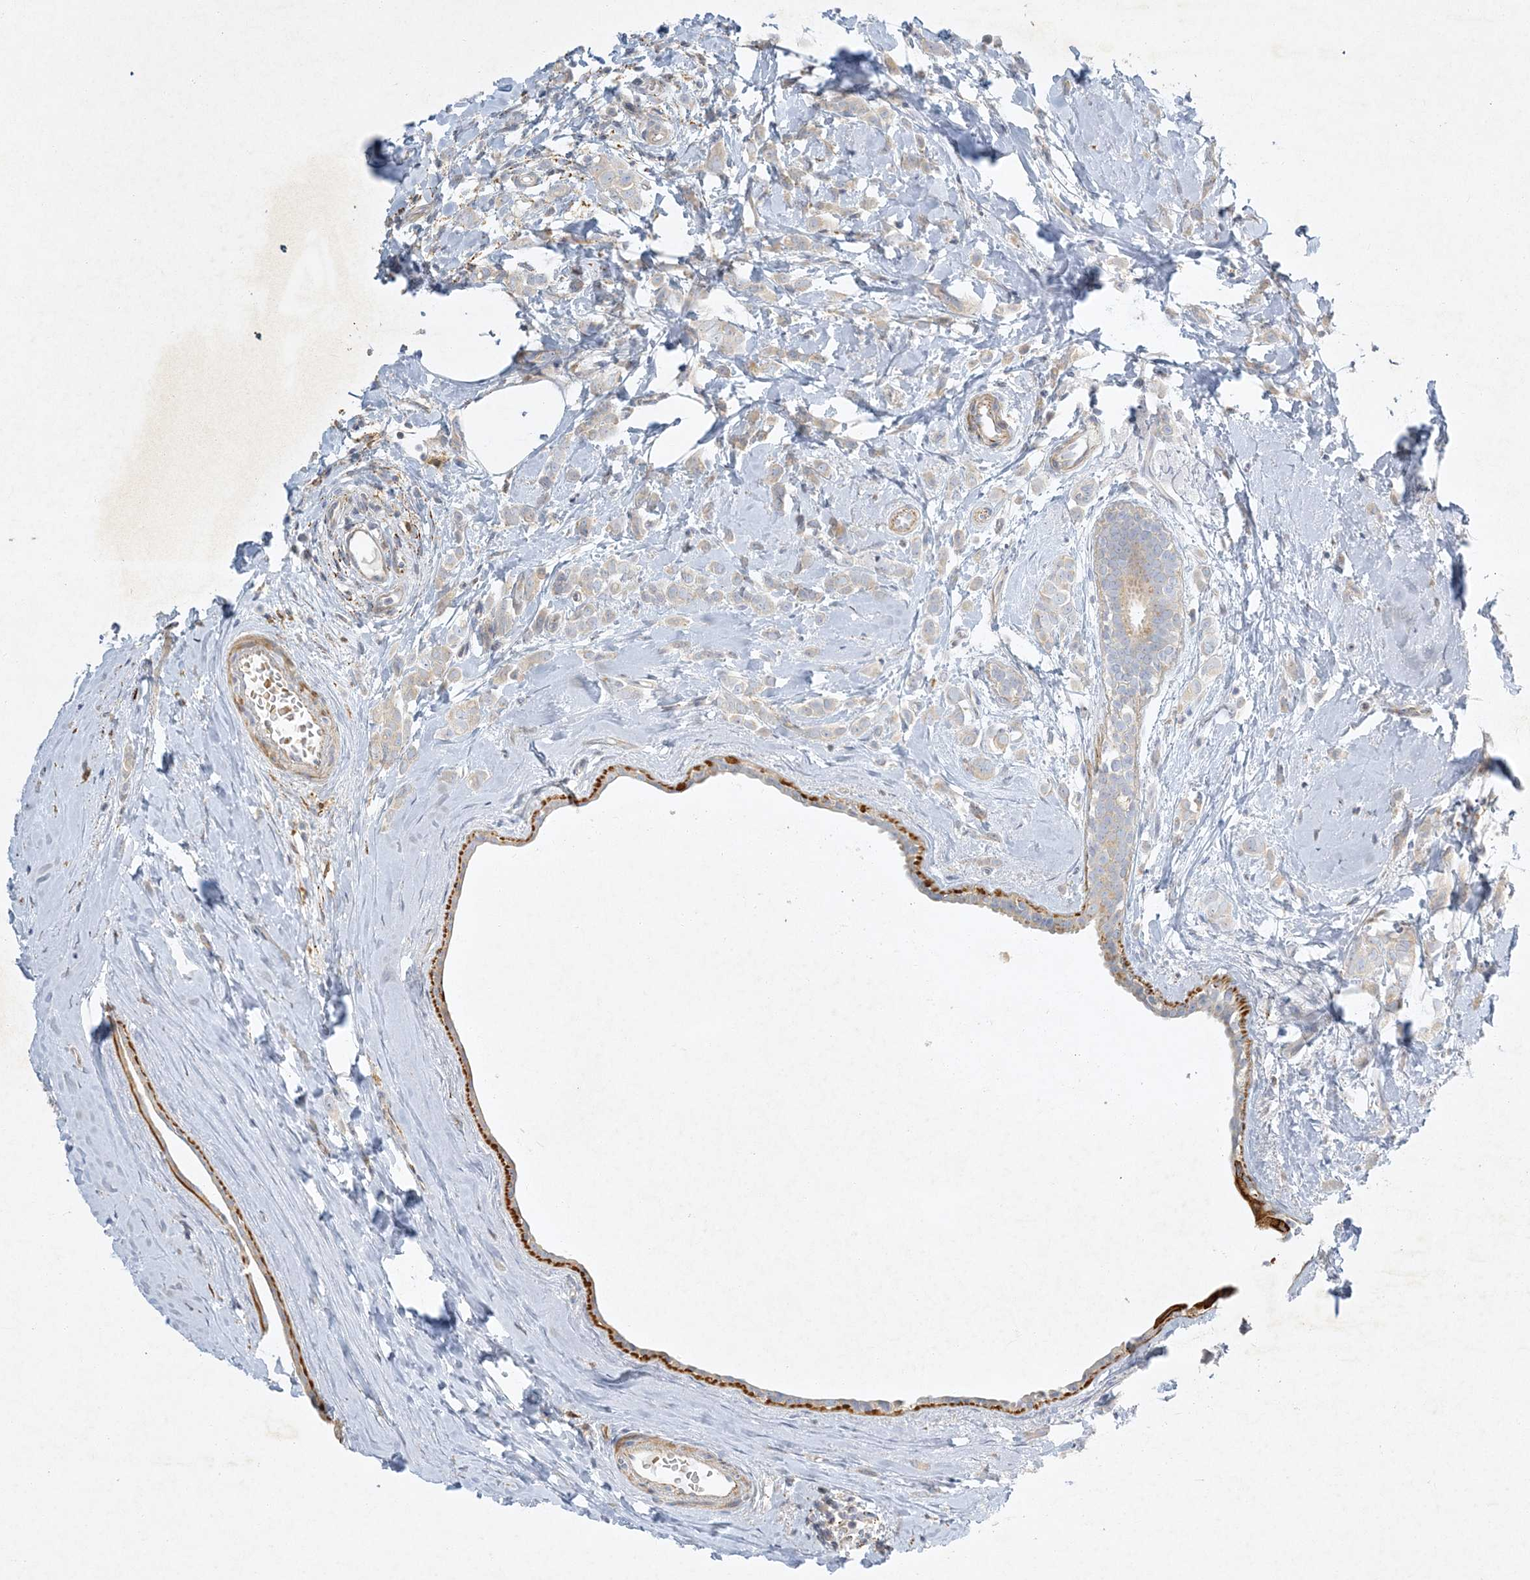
{"staining": {"intensity": "weak", "quantity": "<25%", "location": "cytoplasmic/membranous"}, "tissue": "breast cancer", "cell_type": "Tumor cells", "image_type": "cancer", "snomed": [{"axis": "morphology", "description": "Lobular carcinoma"}, {"axis": "topography", "description": "Breast"}], "caption": "IHC of human breast cancer displays no expression in tumor cells.", "gene": "LTN1", "patient": {"sex": "female", "age": 47}}